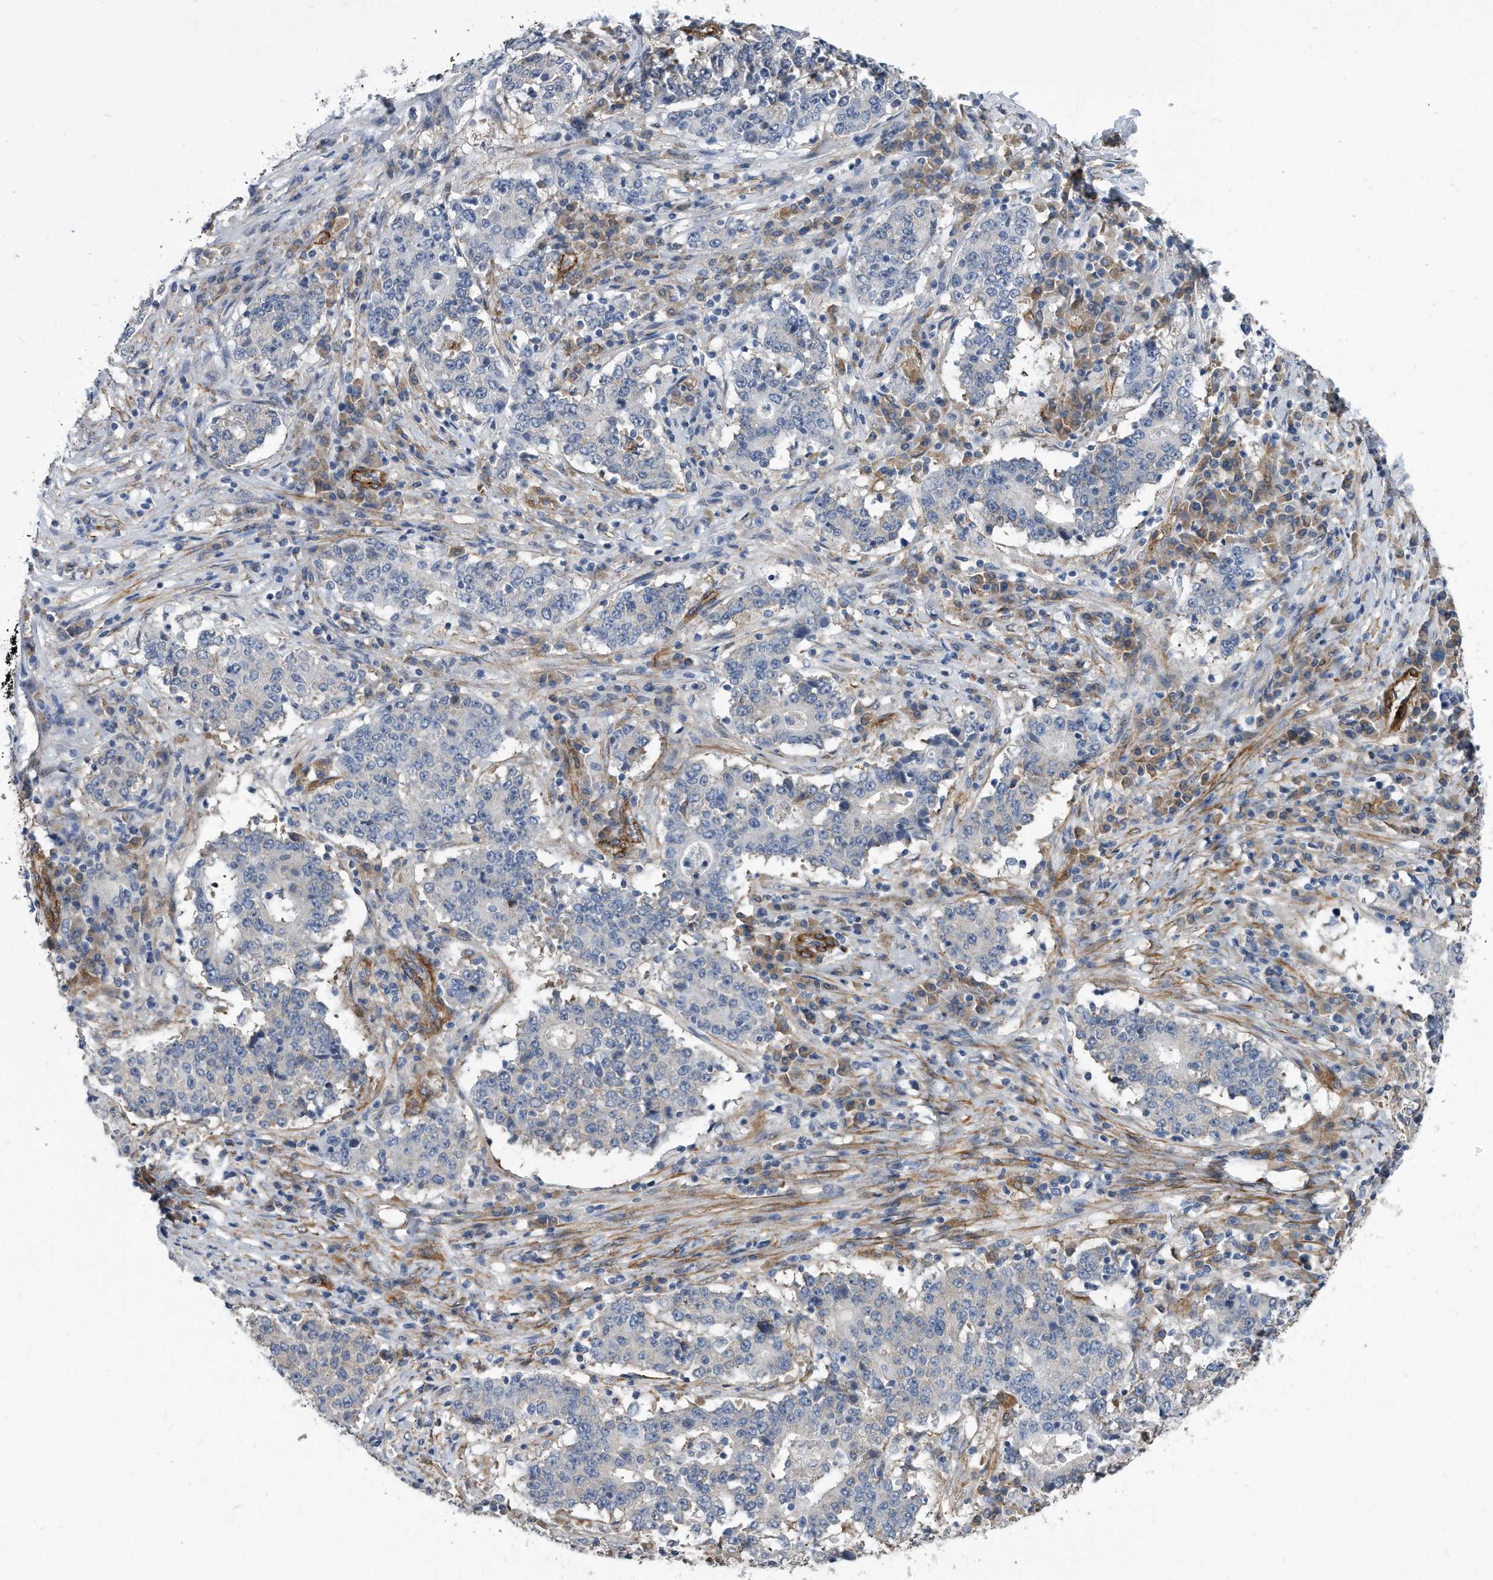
{"staining": {"intensity": "negative", "quantity": "none", "location": "none"}, "tissue": "stomach cancer", "cell_type": "Tumor cells", "image_type": "cancer", "snomed": [{"axis": "morphology", "description": "Adenocarcinoma, NOS"}, {"axis": "topography", "description": "Stomach"}], "caption": "The micrograph exhibits no significant positivity in tumor cells of stomach cancer (adenocarcinoma).", "gene": "EIF2B4", "patient": {"sex": "male", "age": 59}}